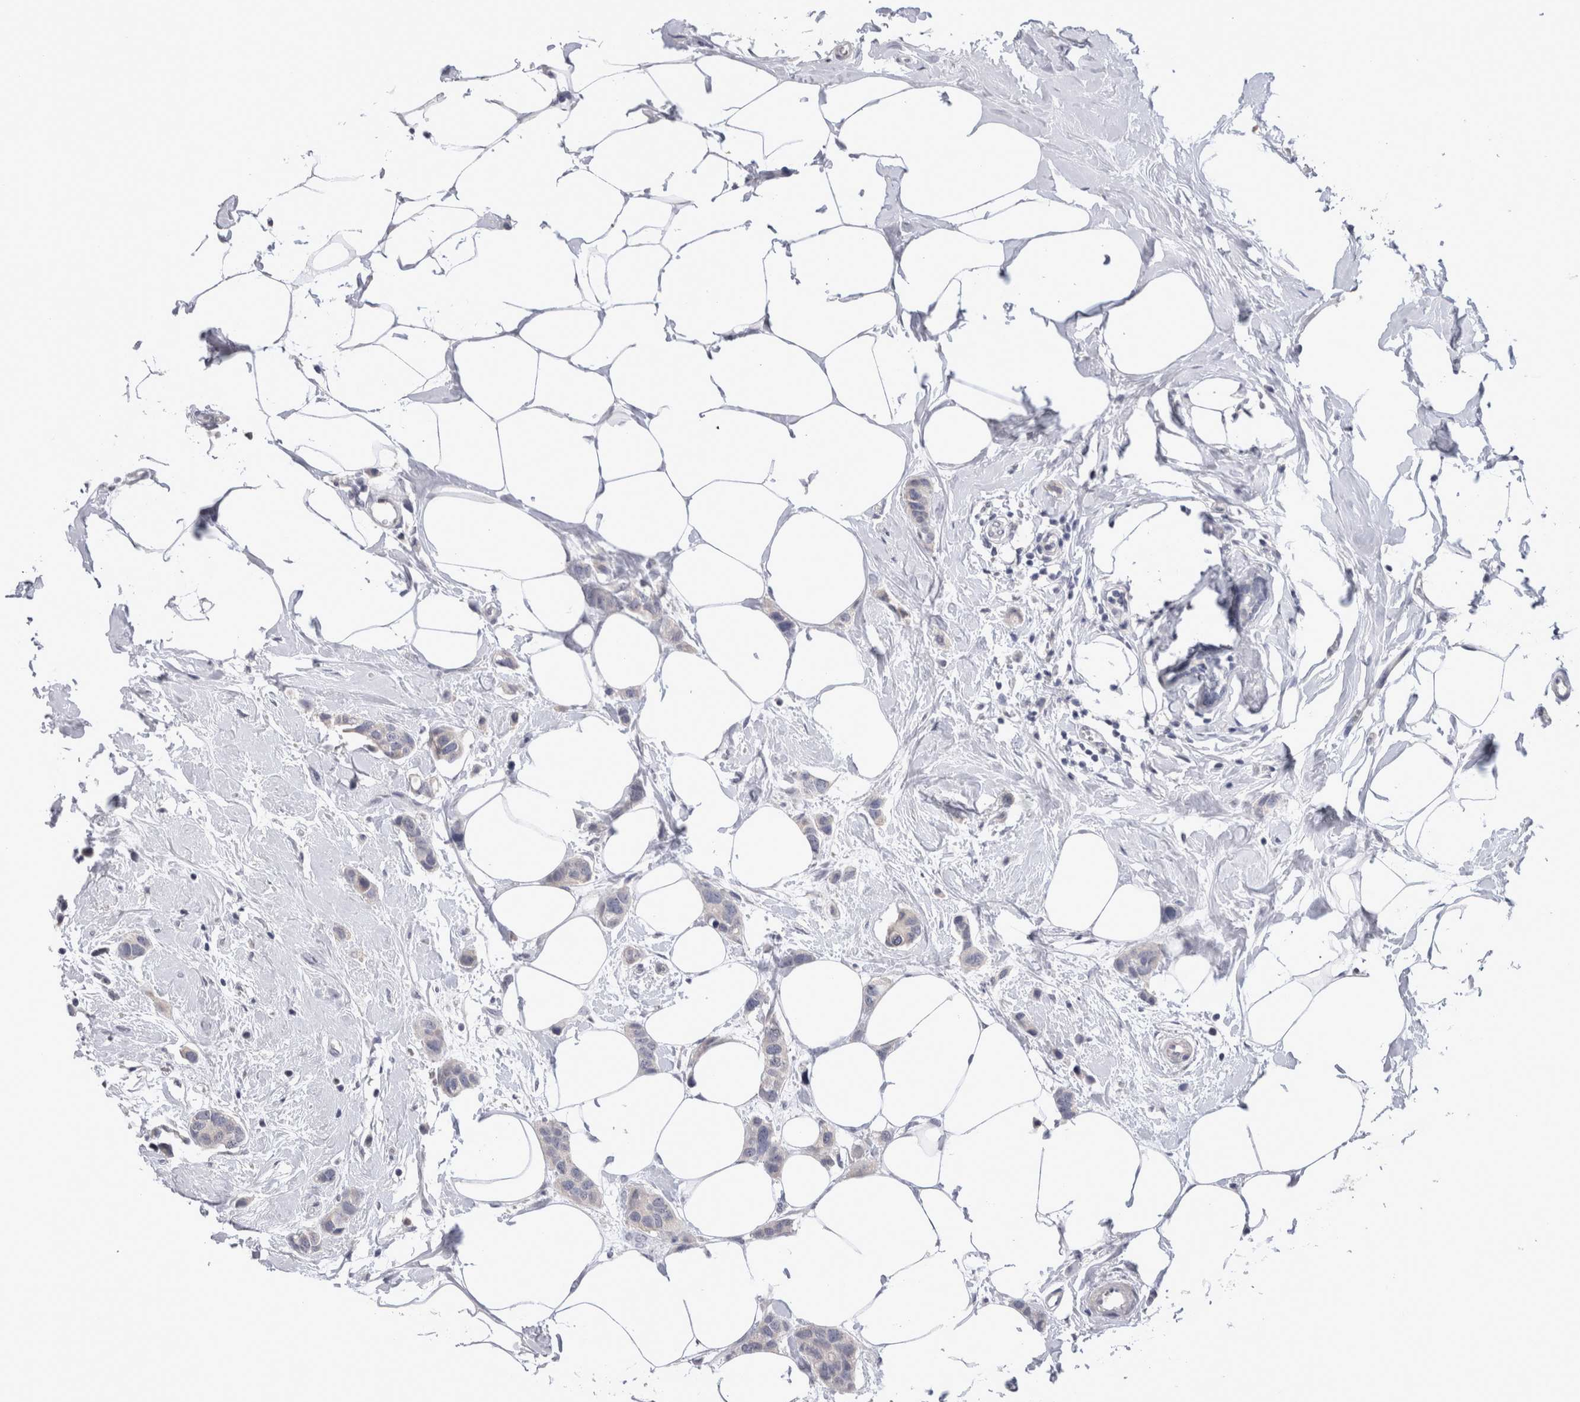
{"staining": {"intensity": "negative", "quantity": "none", "location": "none"}, "tissue": "breast cancer", "cell_type": "Tumor cells", "image_type": "cancer", "snomed": [{"axis": "morphology", "description": "Normal tissue, NOS"}, {"axis": "morphology", "description": "Duct carcinoma"}, {"axis": "topography", "description": "Breast"}], "caption": "IHC image of human intraductal carcinoma (breast) stained for a protein (brown), which demonstrates no positivity in tumor cells.", "gene": "CRYBG1", "patient": {"sex": "female", "age": 50}}